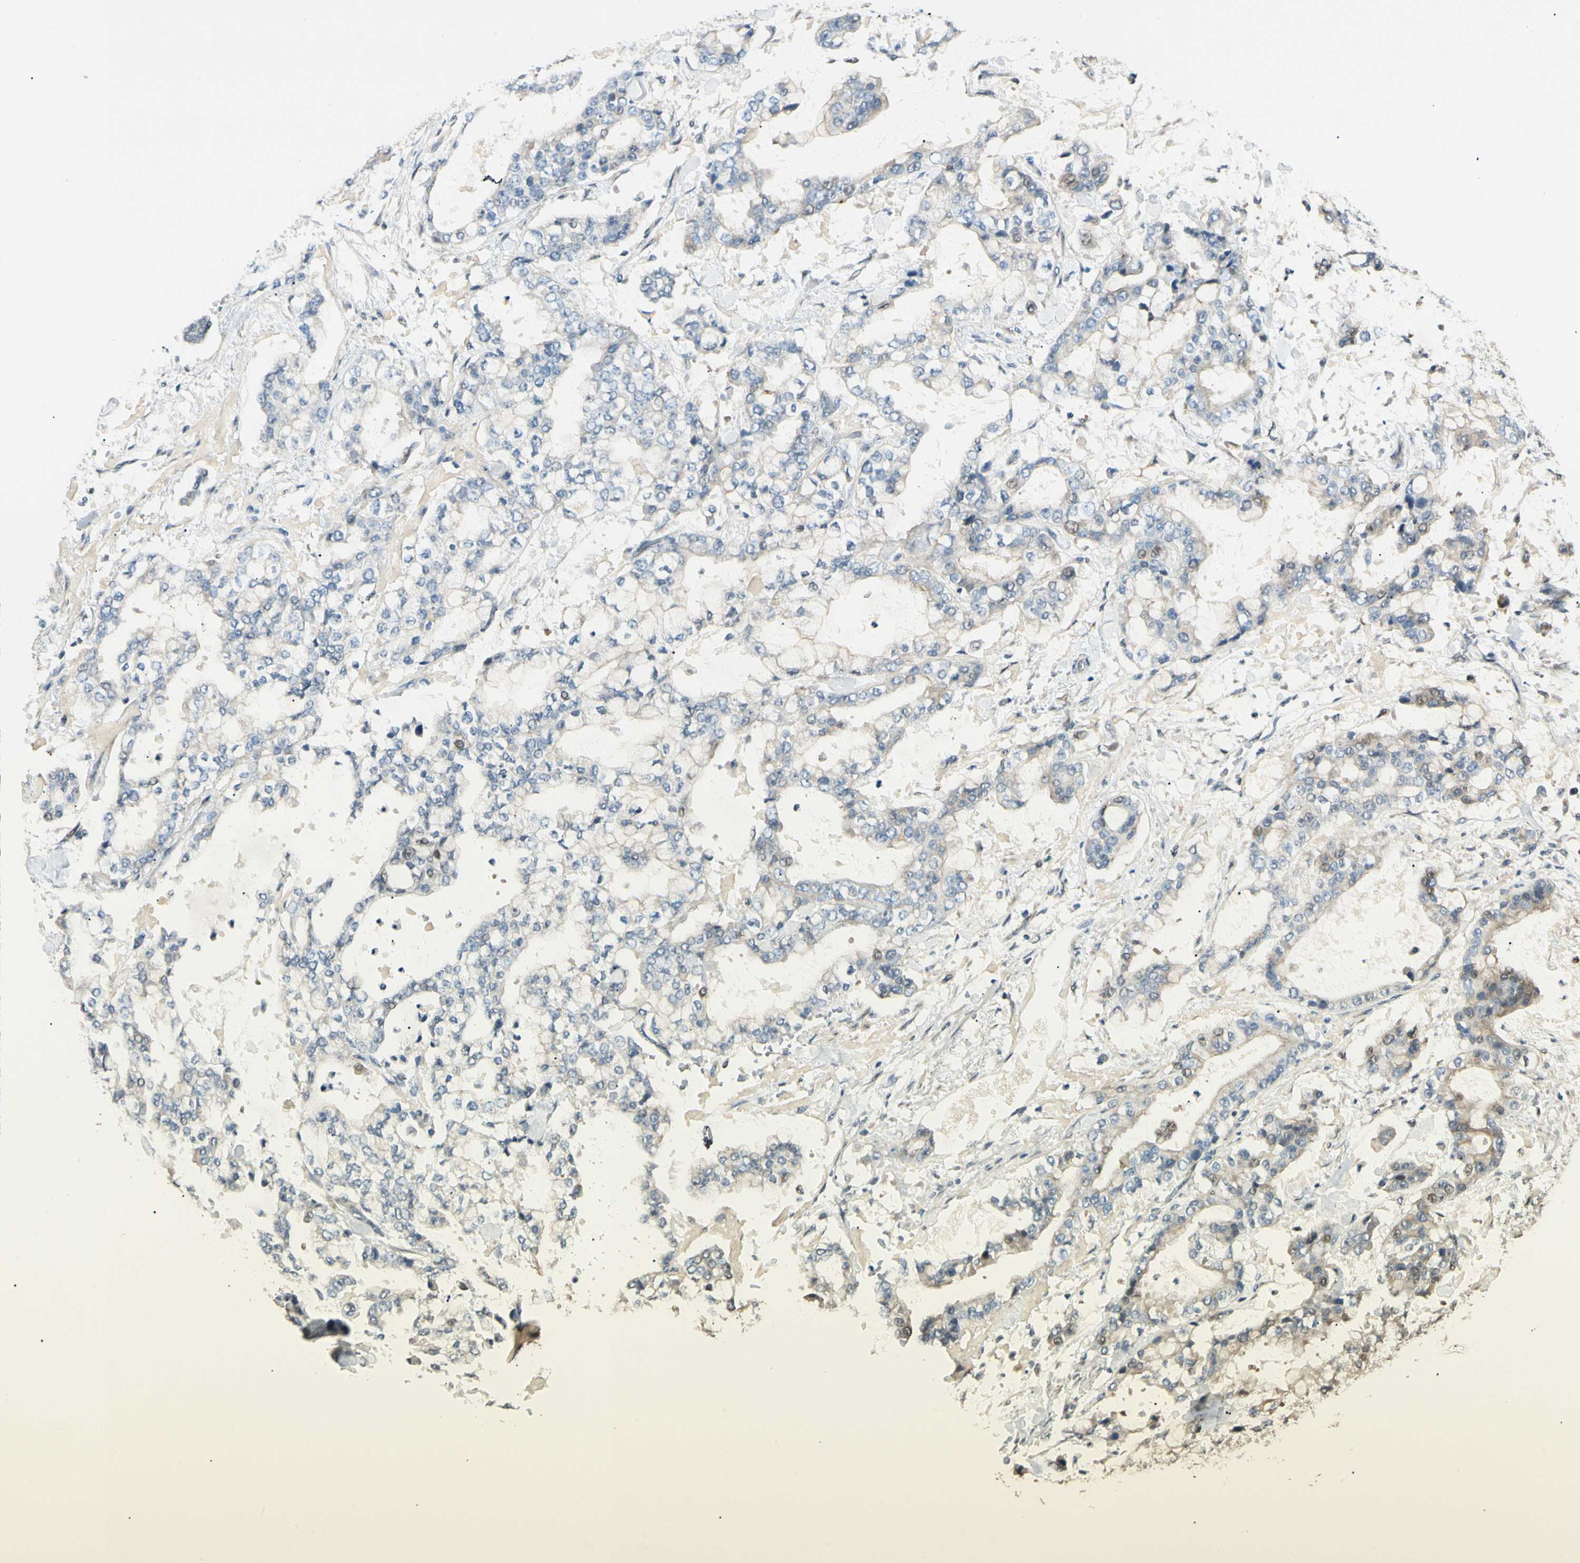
{"staining": {"intensity": "weak", "quantity": "<25%", "location": "cytoplasmic/membranous"}, "tissue": "stomach cancer", "cell_type": "Tumor cells", "image_type": "cancer", "snomed": [{"axis": "morphology", "description": "Normal tissue, NOS"}, {"axis": "morphology", "description": "Adenocarcinoma, NOS"}, {"axis": "topography", "description": "Stomach, upper"}, {"axis": "topography", "description": "Stomach"}], "caption": "High magnification brightfield microscopy of stomach adenocarcinoma stained with DAB (3,3'-diaminobenzidine) (brown) and counterstained with hematoxylin (blue): tumor cells show no significant positivity. The staining was performed using DAB to visualize the protein expression in brown, while the nuclei were stained in blue with hematoxylin (Magnification: 20x).", "gene": "P3H2", "patient": {"sex": "male", "age": 76}}